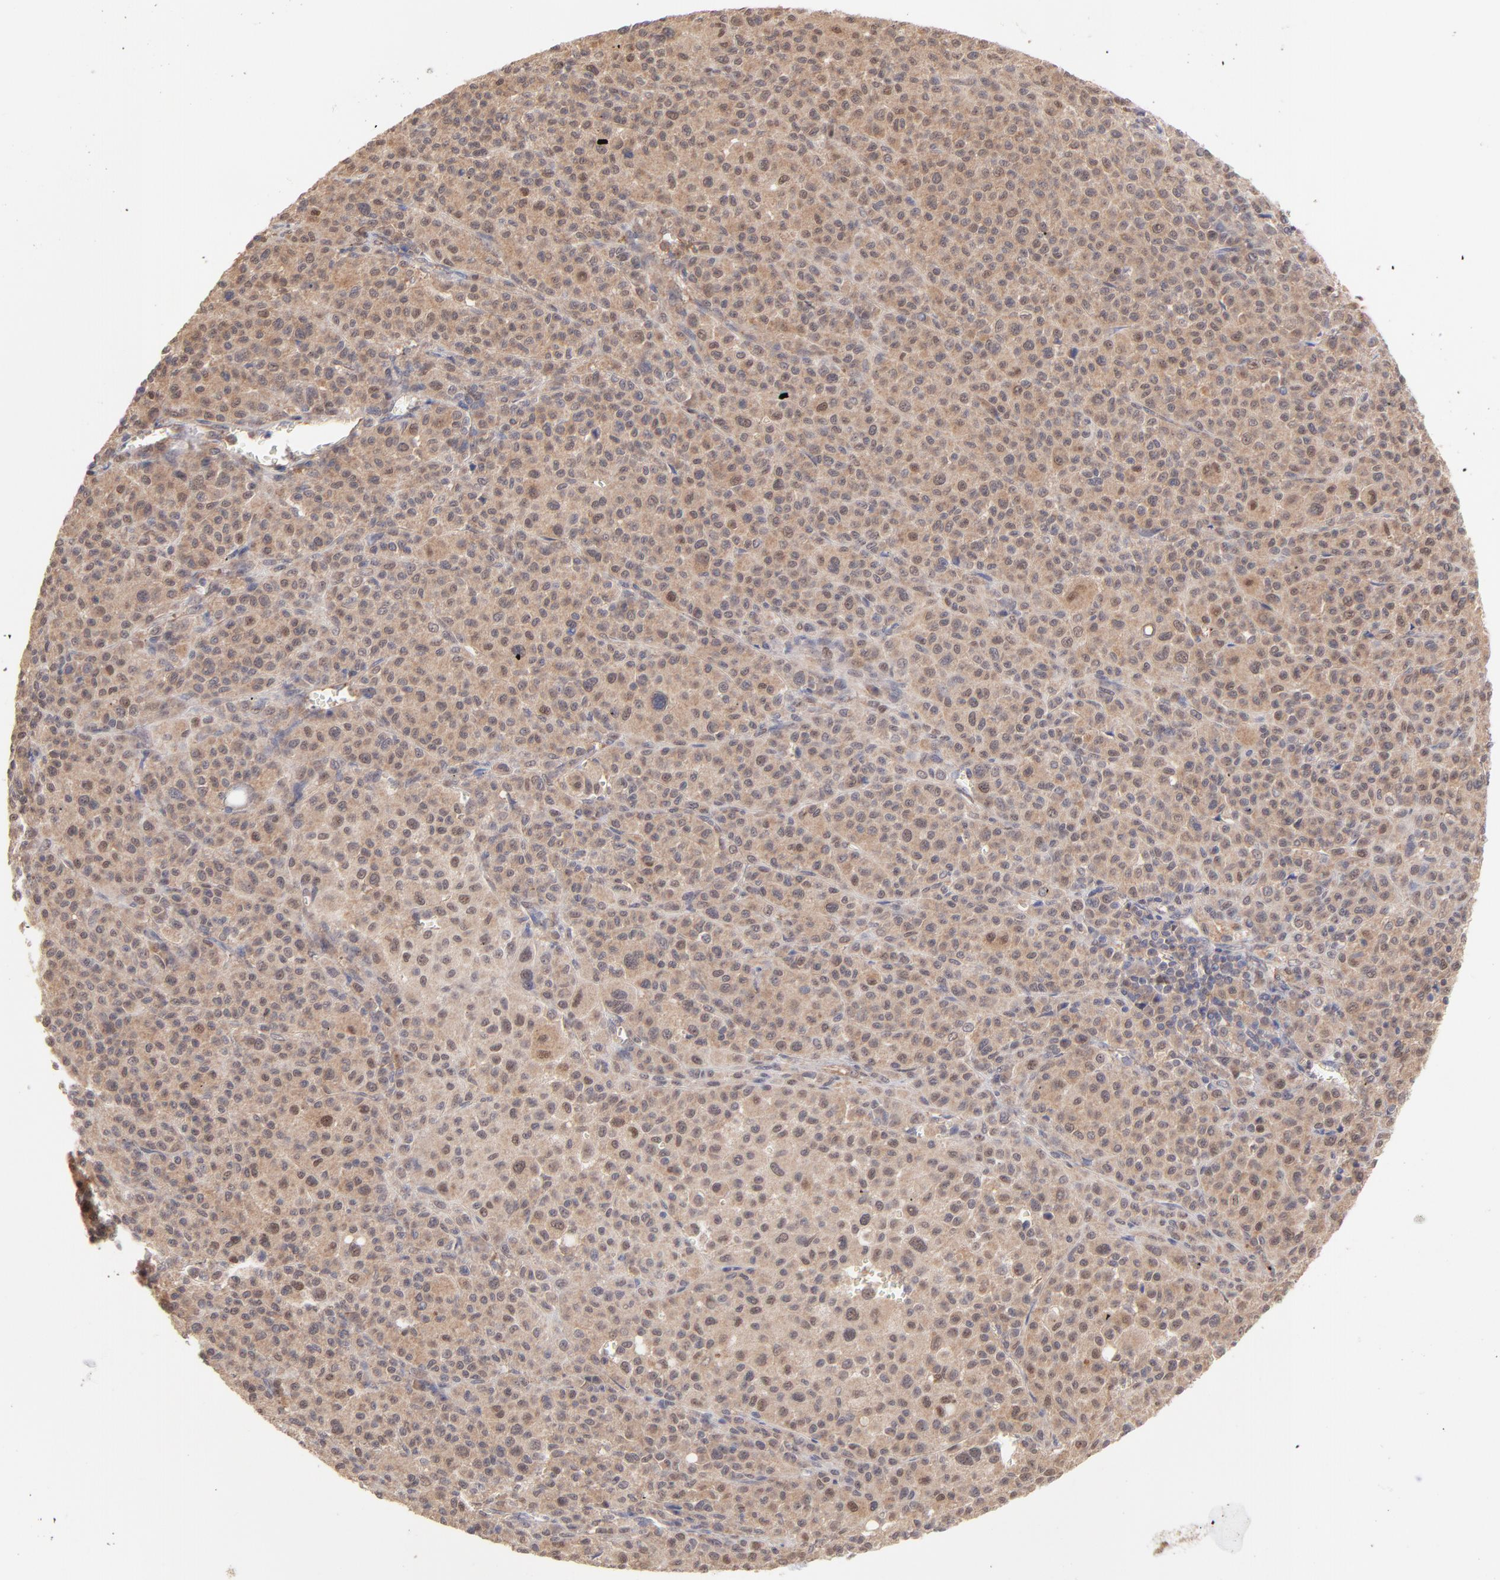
{"staining": {"intensity": "weak", "quantity": ">75%", "location": "cytoplasmic/membranous,nuclear"}, "tissue": "melanoma", "cell_type": "Tumor cells", "image_type": "cancer", "snomed": [{"axis": "morphology", "description": "Malignant melanoma, Metastatic site"}, {"axis": "topography", "description": "Skin"}], "caption": "Malignant melanoma (metastatic site) stained with a protein marker shows weak staining in tumor cells.", "gene": "PSMD14", "patient": {"sex": "female", "age": 74}}